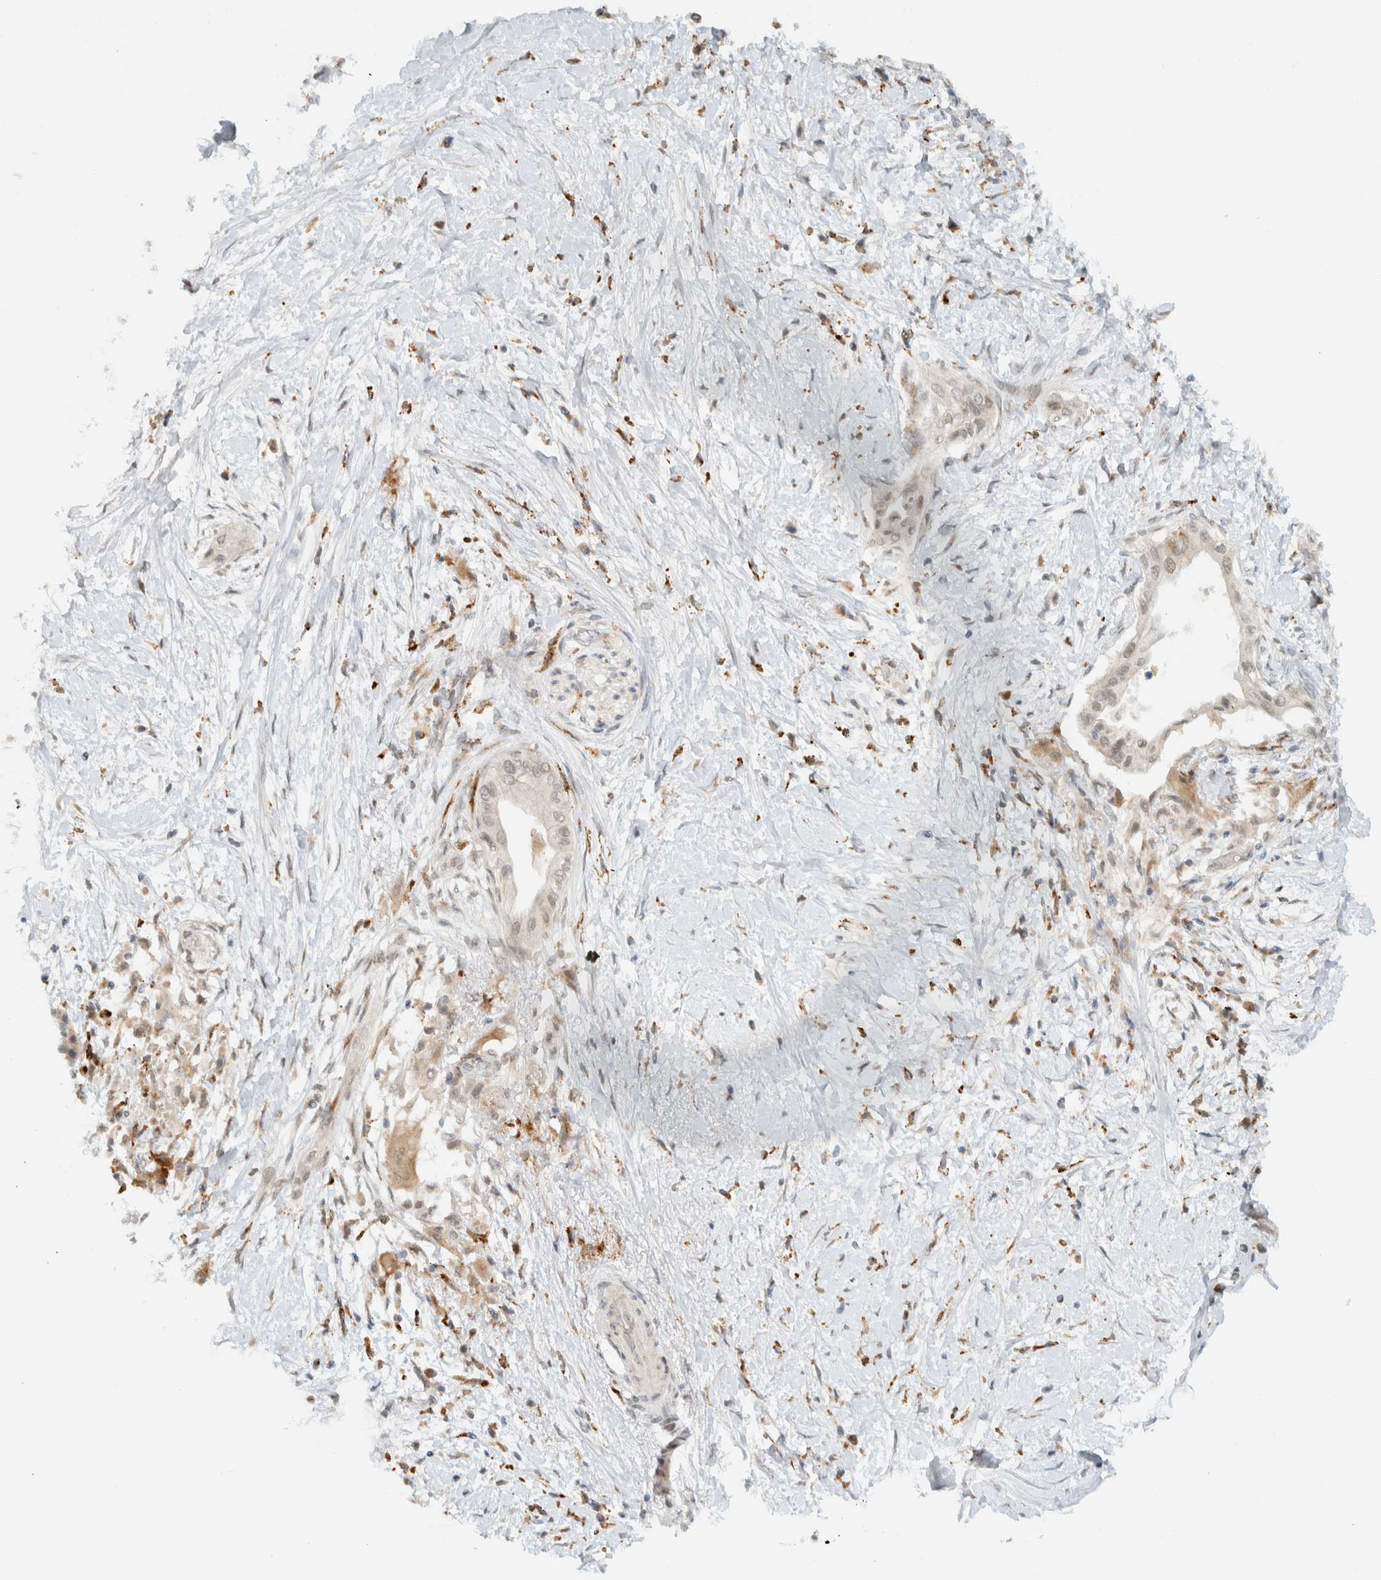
{"staining": {"intensity": "weak", "quantity": "25%-75%", "location": "nuclear"}, "tissue": "pancreatic cancer", "cell_type": "Tumor cells", "image_type": "cancer", "snomed": [{"axis": "morphology", "description": "Normal tissue, NOS"}, {"axis": "morphology", "description": "Adenocarcinoma, NOS"}, {"axis": "topography", "description": "Pancreas"}, {"axis": "topography", "description": "Duodenum"}], "caption": "Pancreatic cancer was stained to show a protein in brown. There is low levels of weak nuclear expression in about 25%-75% of tumor cells.", "gene": "ITPRID1", "patient": {"sex": "female", "age": 60}}